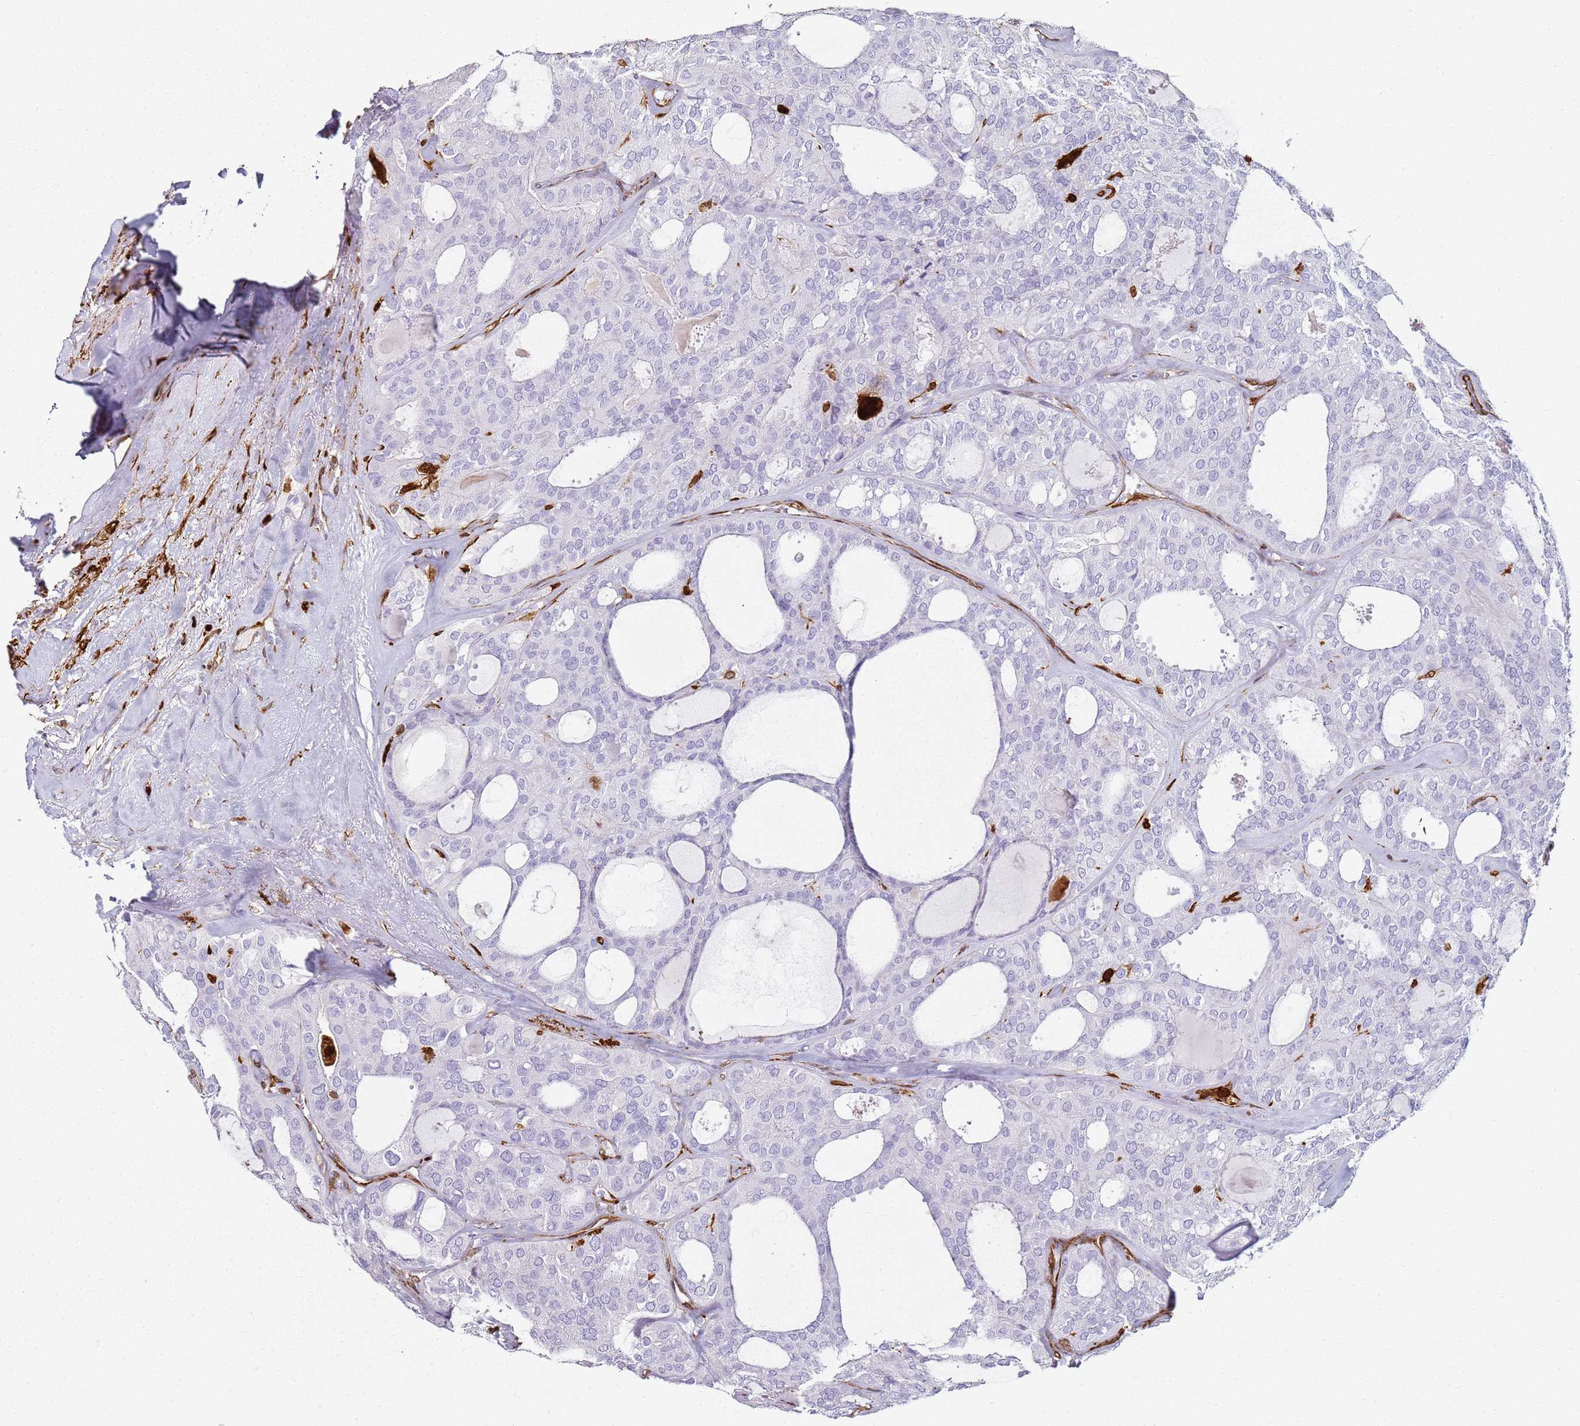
{"staining": {"intensity": "negative", "quantity": "none", "location": "none"}, "tissue": "thyroid cancer", "cell_type": "Tumor cells", "image_type": "cancer", "snomed": [{"axis": "morphology", "description": "Follicular adenoma carcinoma, NOS"}, {"axis": "topography", "description": "Thyroid gland"}], "caption": "High power microscopy micrograph of an immunohistochemistry image of thyroid follicular adenoma carcinoma, revealing no significant expression in tumor cells.", "gene": "S100A4", "patient": {"sex": "male", "age": 75}}